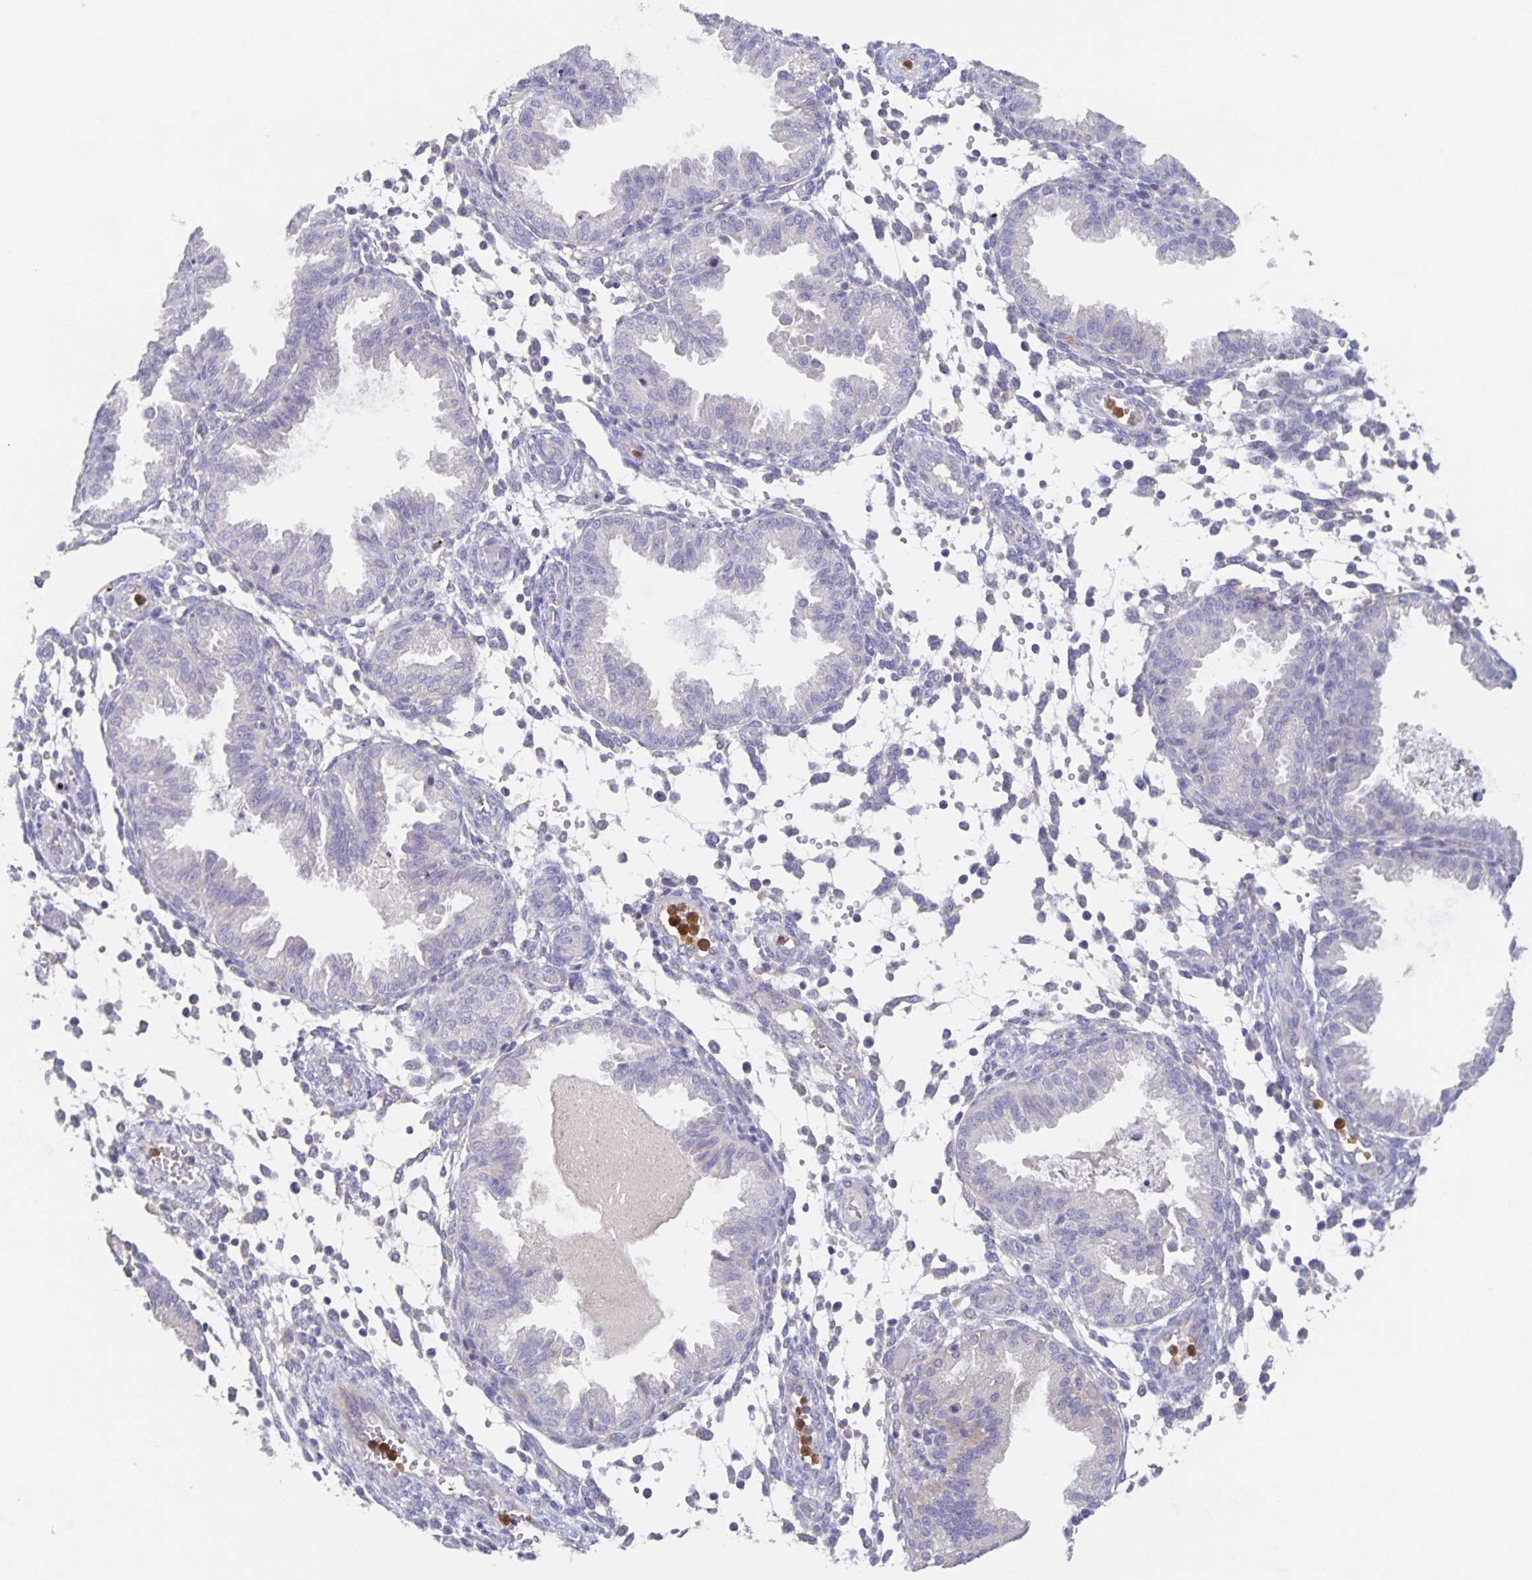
{"staining": {"intensity": "negative", "quantity": "none", "location": "none"}, "tissue": "endometrium", "cell_type": "Cells in endometrial stroma", "image_type": "normal", "snomed": [{"axis": "morphology", "description": "Normal tissue, NOS"}, {"axis": "topography", "description": "Endometrium"}], "caption": "IHC image of unremarkable endometrium stained for a protein (brown), which shows no expression in cells in endometrial stroma.", "gene": "CDC42BPG", "patient": {"sex": "female", "age": 33}}